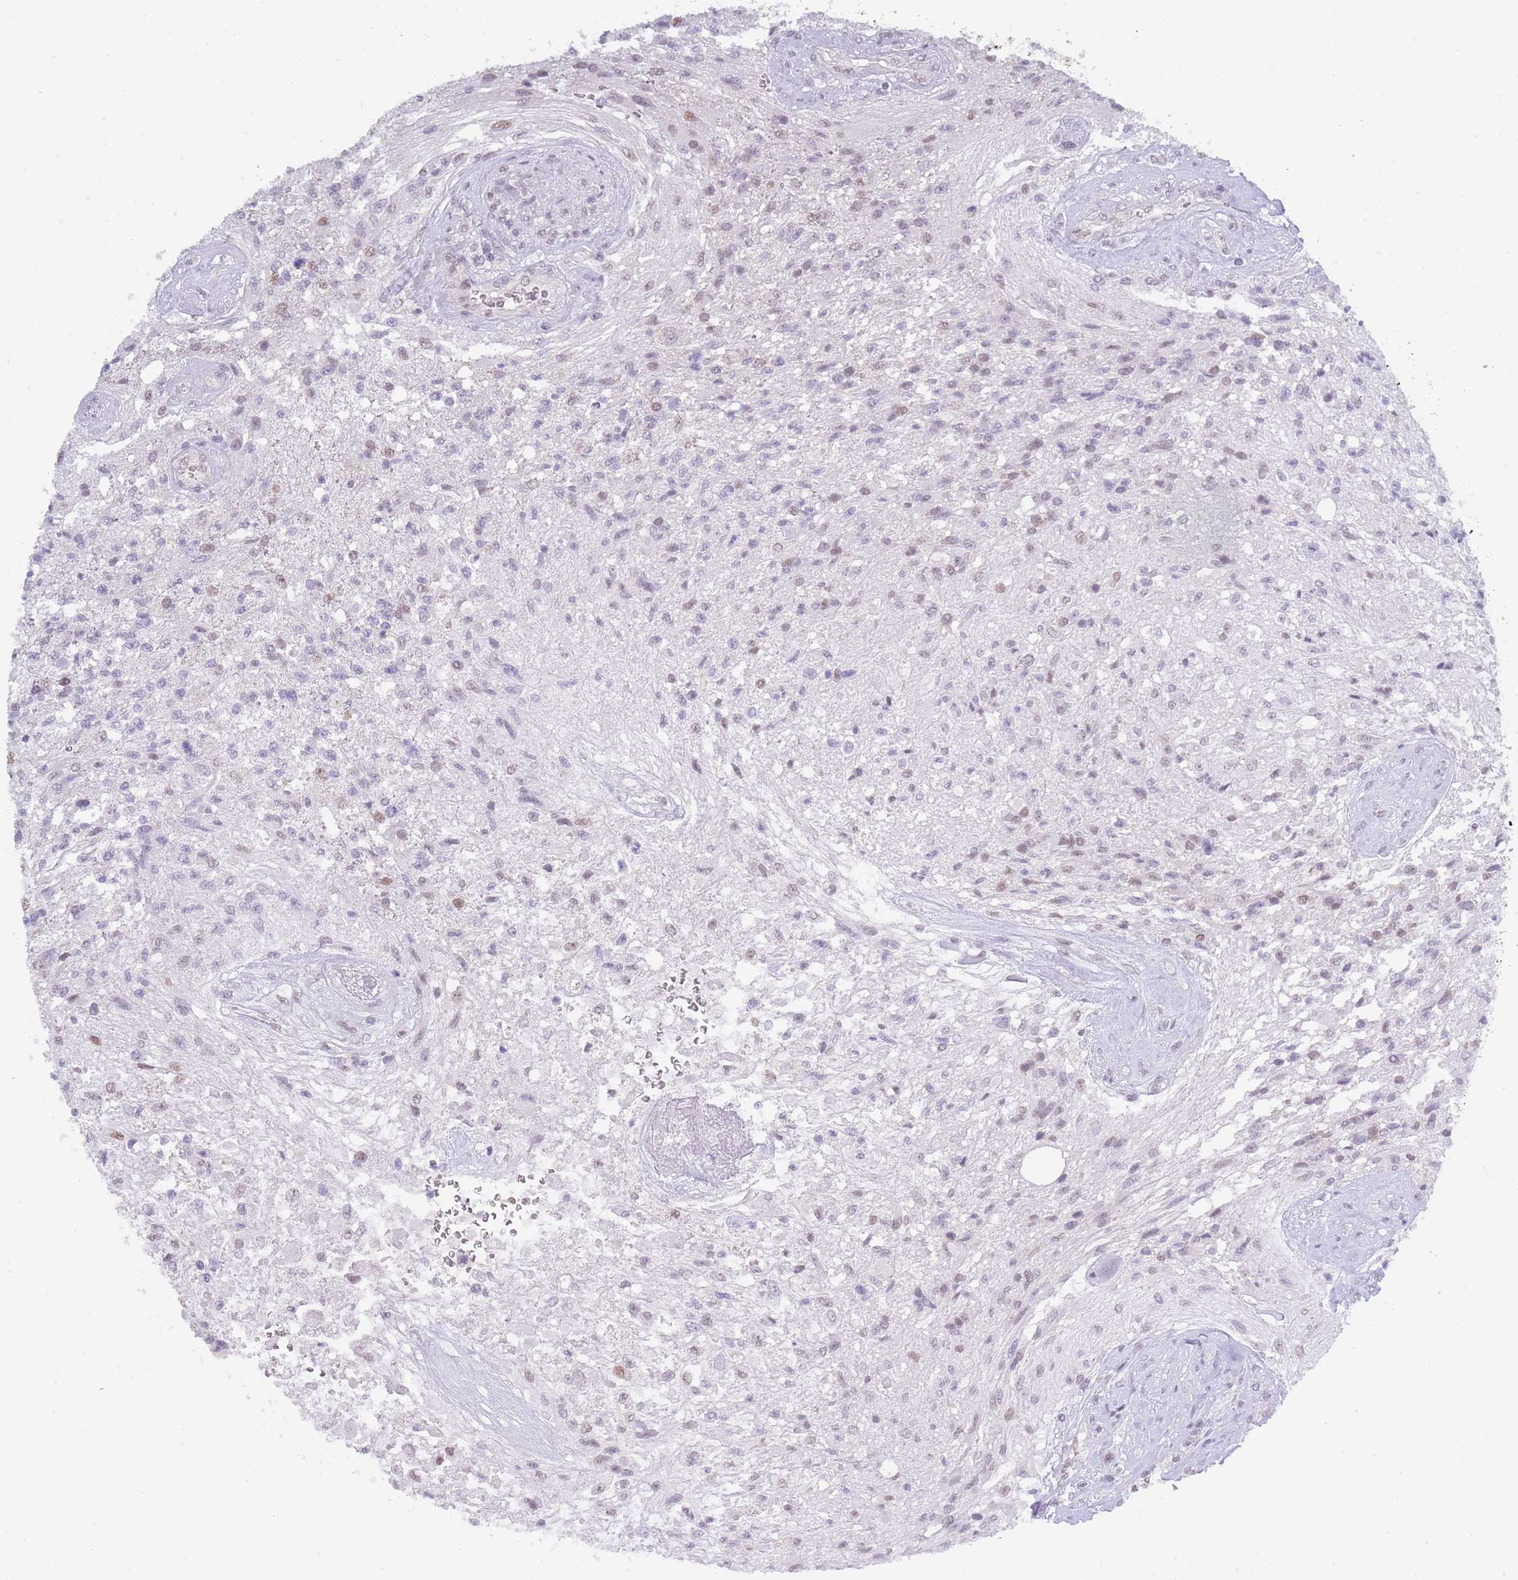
{"staining": {"intensity": "negative", "quantity": "none", "location": "none"}, "tissue": "glioma", "cell_type": "Tumor cells", "image_type": "cancer", "snomed": [{"axis": "morphology", "description": "Glioma, malignant, High grade"}, {"axis": "topography", "description": "Brain"}], "caption": "Human glioma stained for a protein using IHC demonstrates no positivity in tumor cells.", "gene": "SEPHS2", "patient": {"sex": "male", "age": 56}}